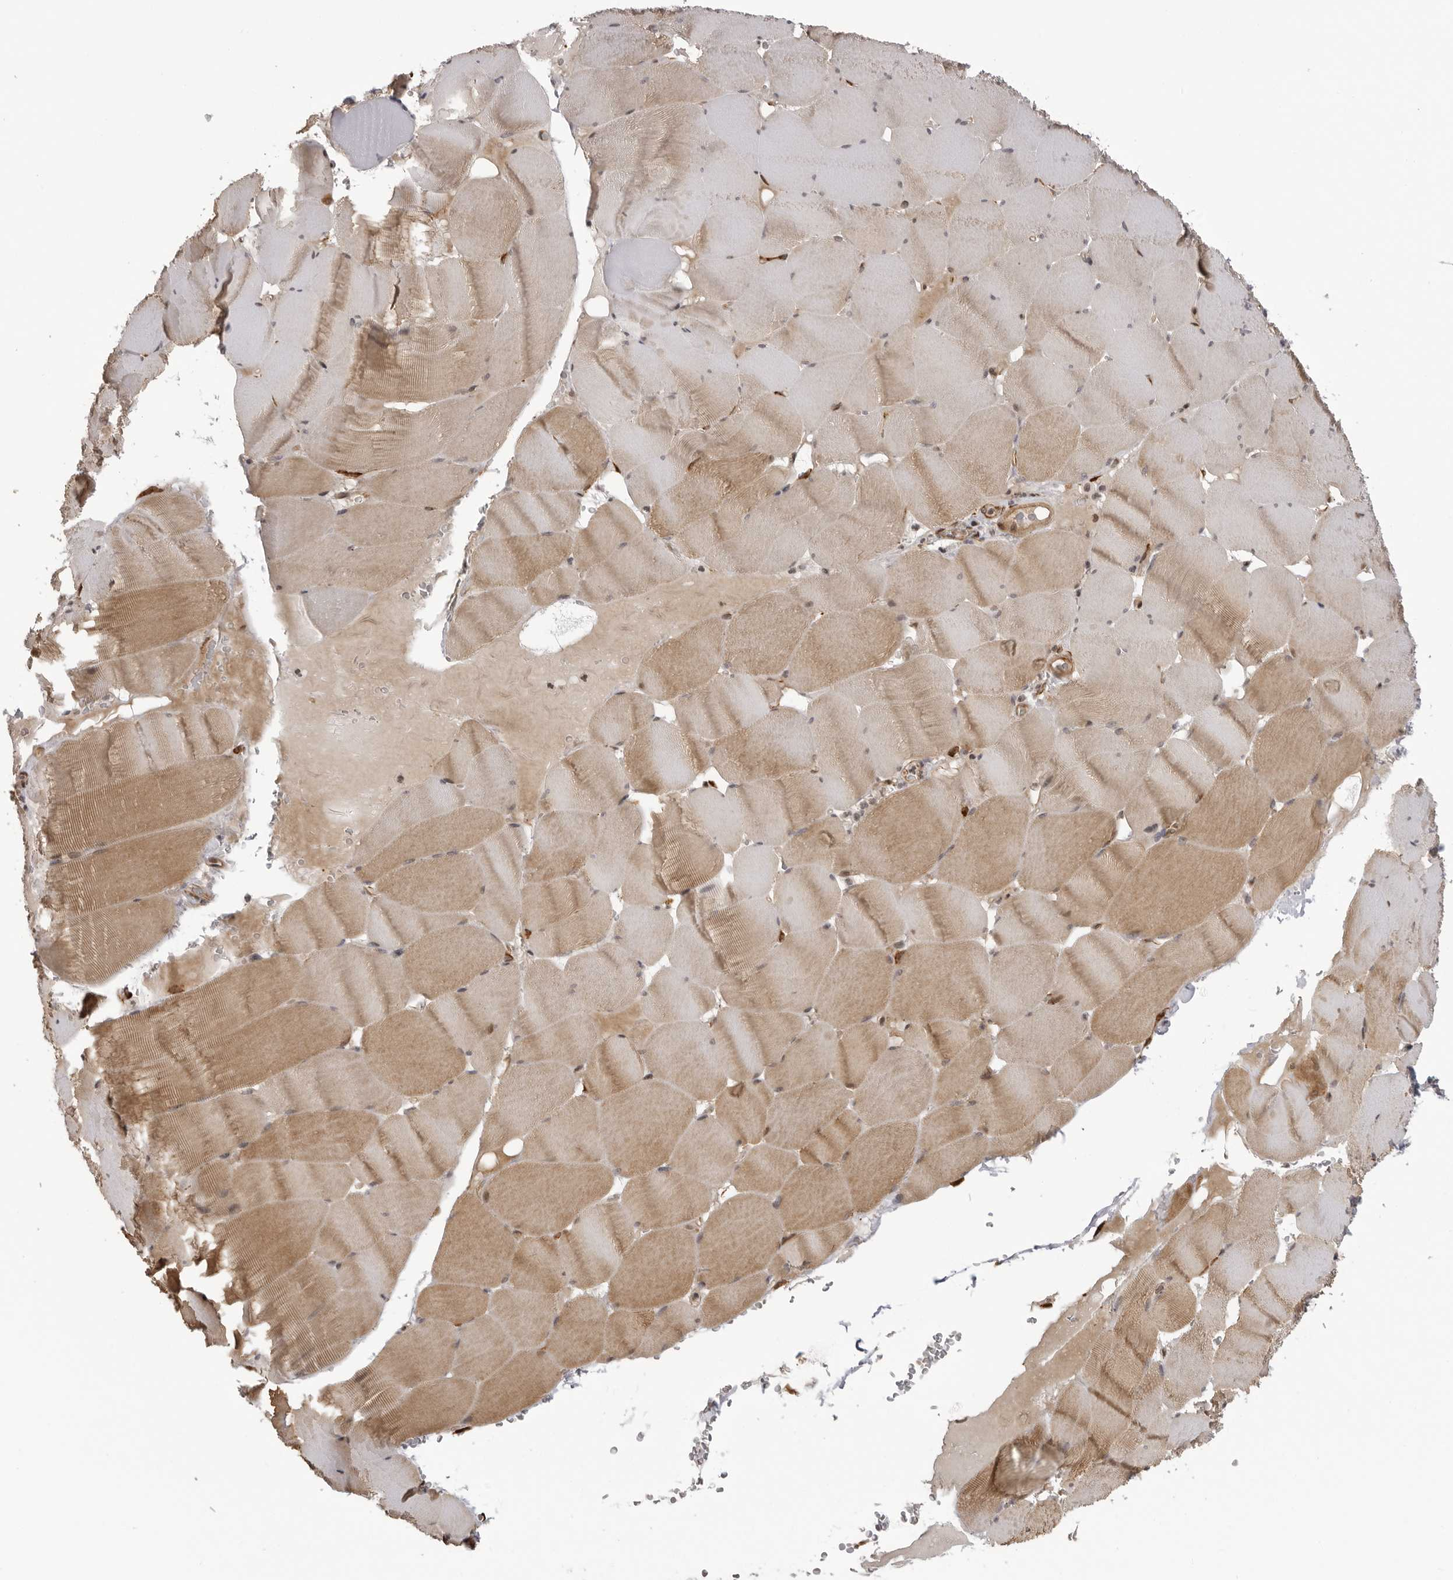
{"staining": {"intensity": "moderate", "quantity": ">75%", "location": "cytoplasmic/membranous"}, "tissue": "skeletal muscle", "cell_type": "Myocytes", "image_type": "normal", "snomed": [{"axis": "morphology", "description": "Normal tissue, NOS"}, {"axis": "topography", "description": "Skeletal muscle"}], "caption": "This image exhibits immunohistochemistry staining of normal human skeletal muscle, with medium moderate cytoplasmic/membranous staining in approximately >75% of myocytes.", "gene": "DNAH14", "patient": {"sex": "male", "age": 62}}